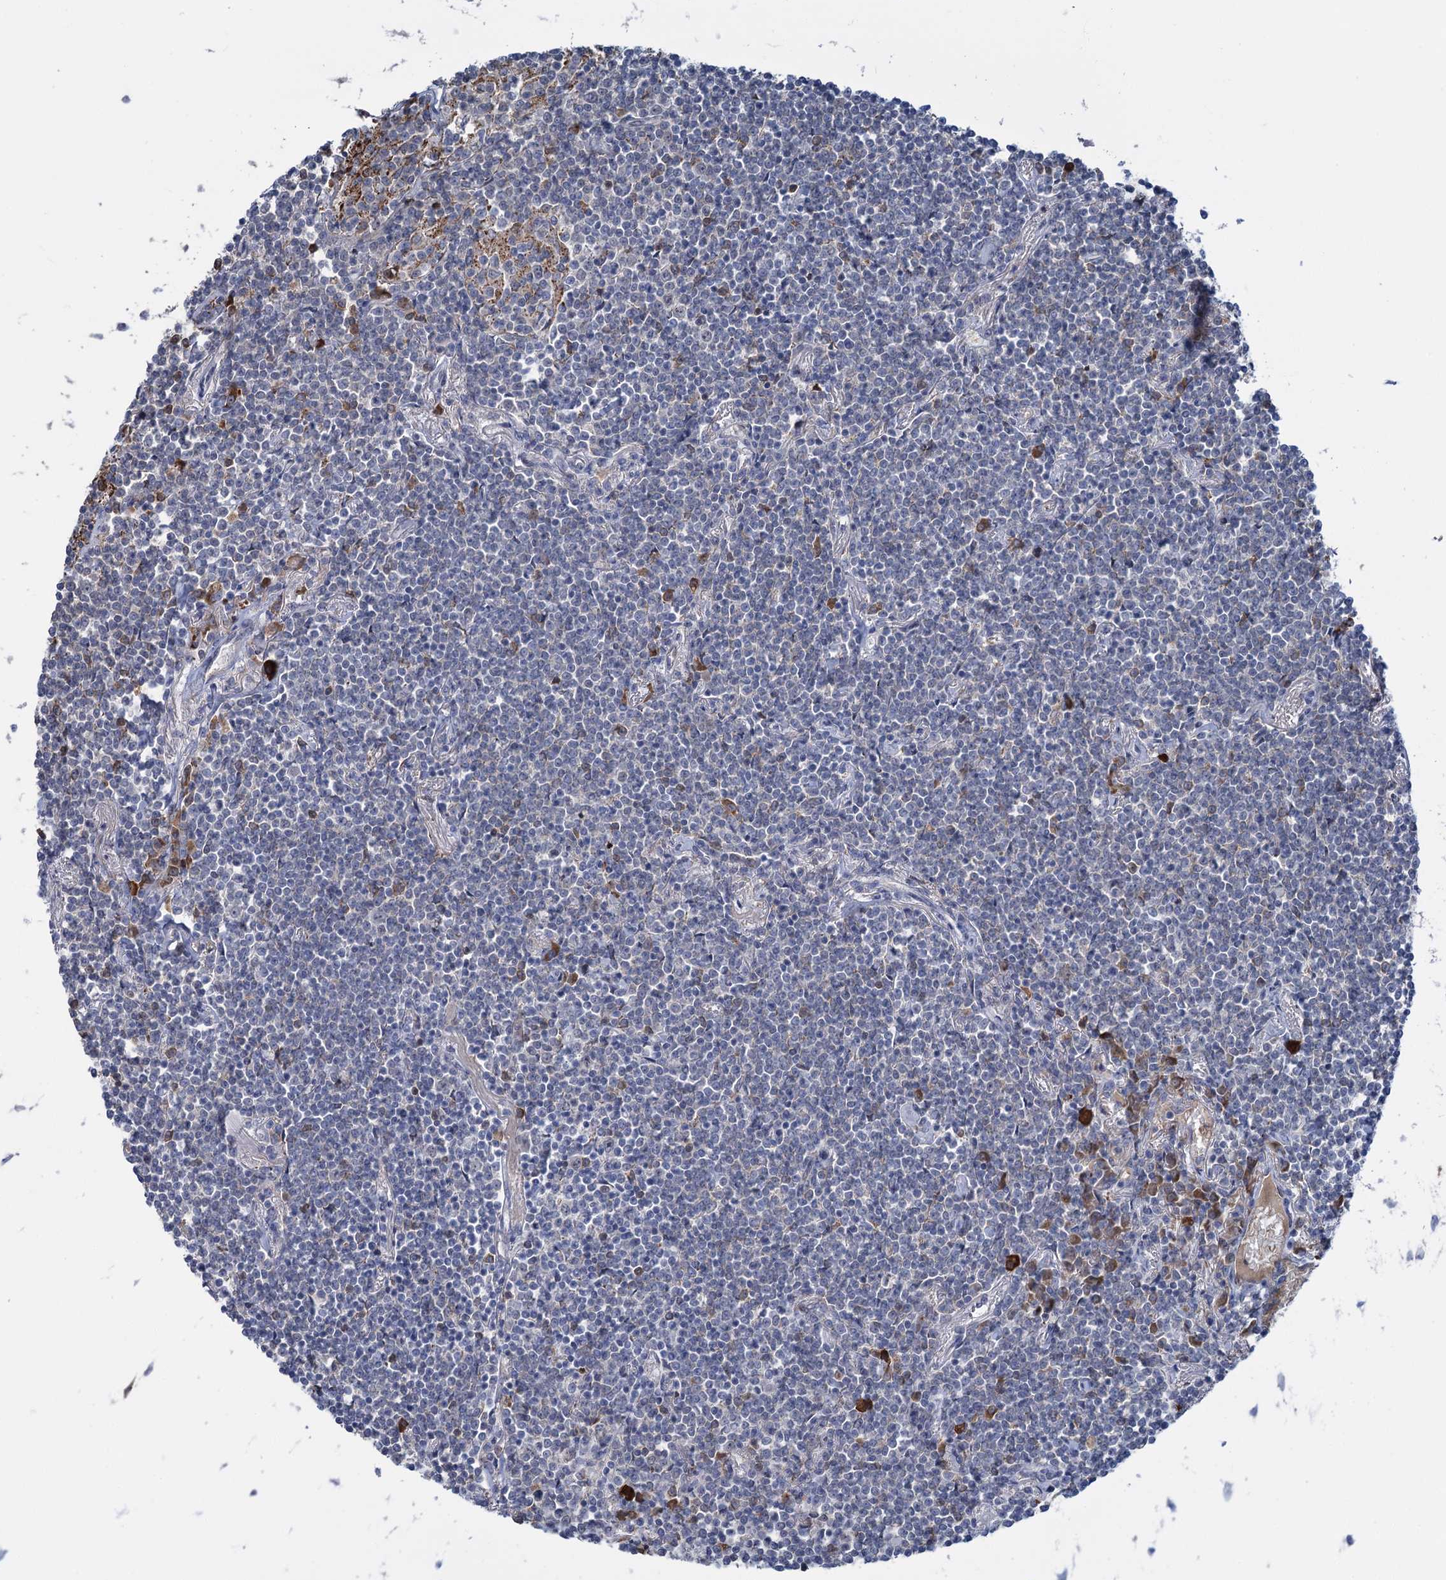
{"staining": {"intensity": "weak", "quantity": "<25%", "location": "cytoplasmic/membranous"}, "tissue": "lymphoma", "cell_type": "Tumor cells", "image_type": "cancer", "snomed": [{"axis": "morphology", "description": "Malignant lymphoma, non-Hodgkin's type, Low grade"}, {"axis": "topography", "description": "Lung"}], "caption": "Immunohistochemistry (IHC) of human lymphoma reveals no staining in tumor cells. (DAB (3,3'-diaminobenzidine) immunohistochemistry (IHC), high magnification).", "gene": "LPIN1", "patient": {"sex": "female", "age": 71}}